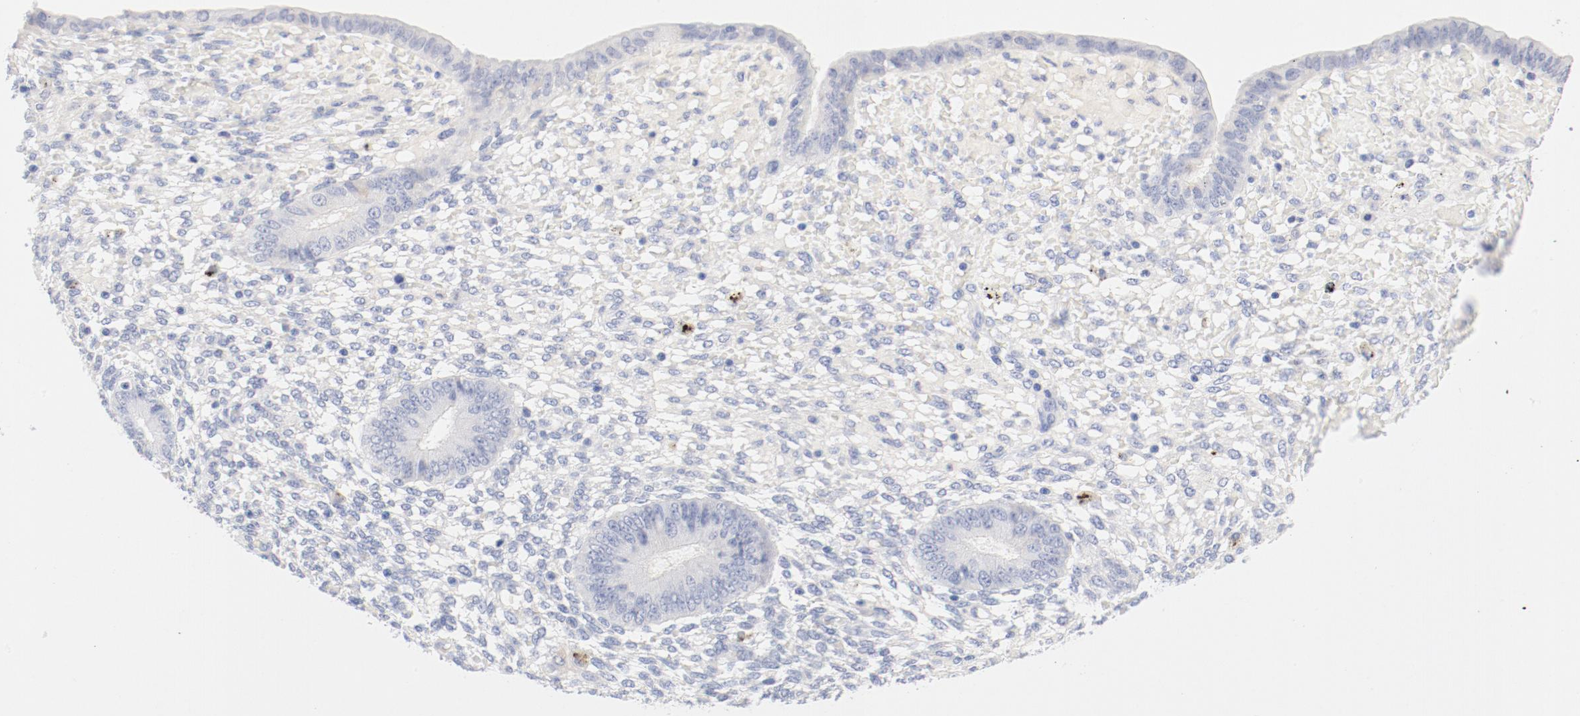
{"staining": {"intensity": "negative", "quantity": "none", "location": "none"}, "tissue": "endometrium", "cell_type": "Cells in endometrial stroma", "image_type": "normal", "snomed": [{"axis": "morphology", "description": "Normal tissue, NOS"}, {"axis": "topography", "description": "Endometrium"}], "caption": "A histopathology image of endometrium stained for a protein demonstrates no brown staining in cells in endometrial stroma. (Brightfield microscopy of DAB immunohistochemistry at high magnification).", "gene": "HOMER1", "patient": {"sex": "female", "age": 42}}